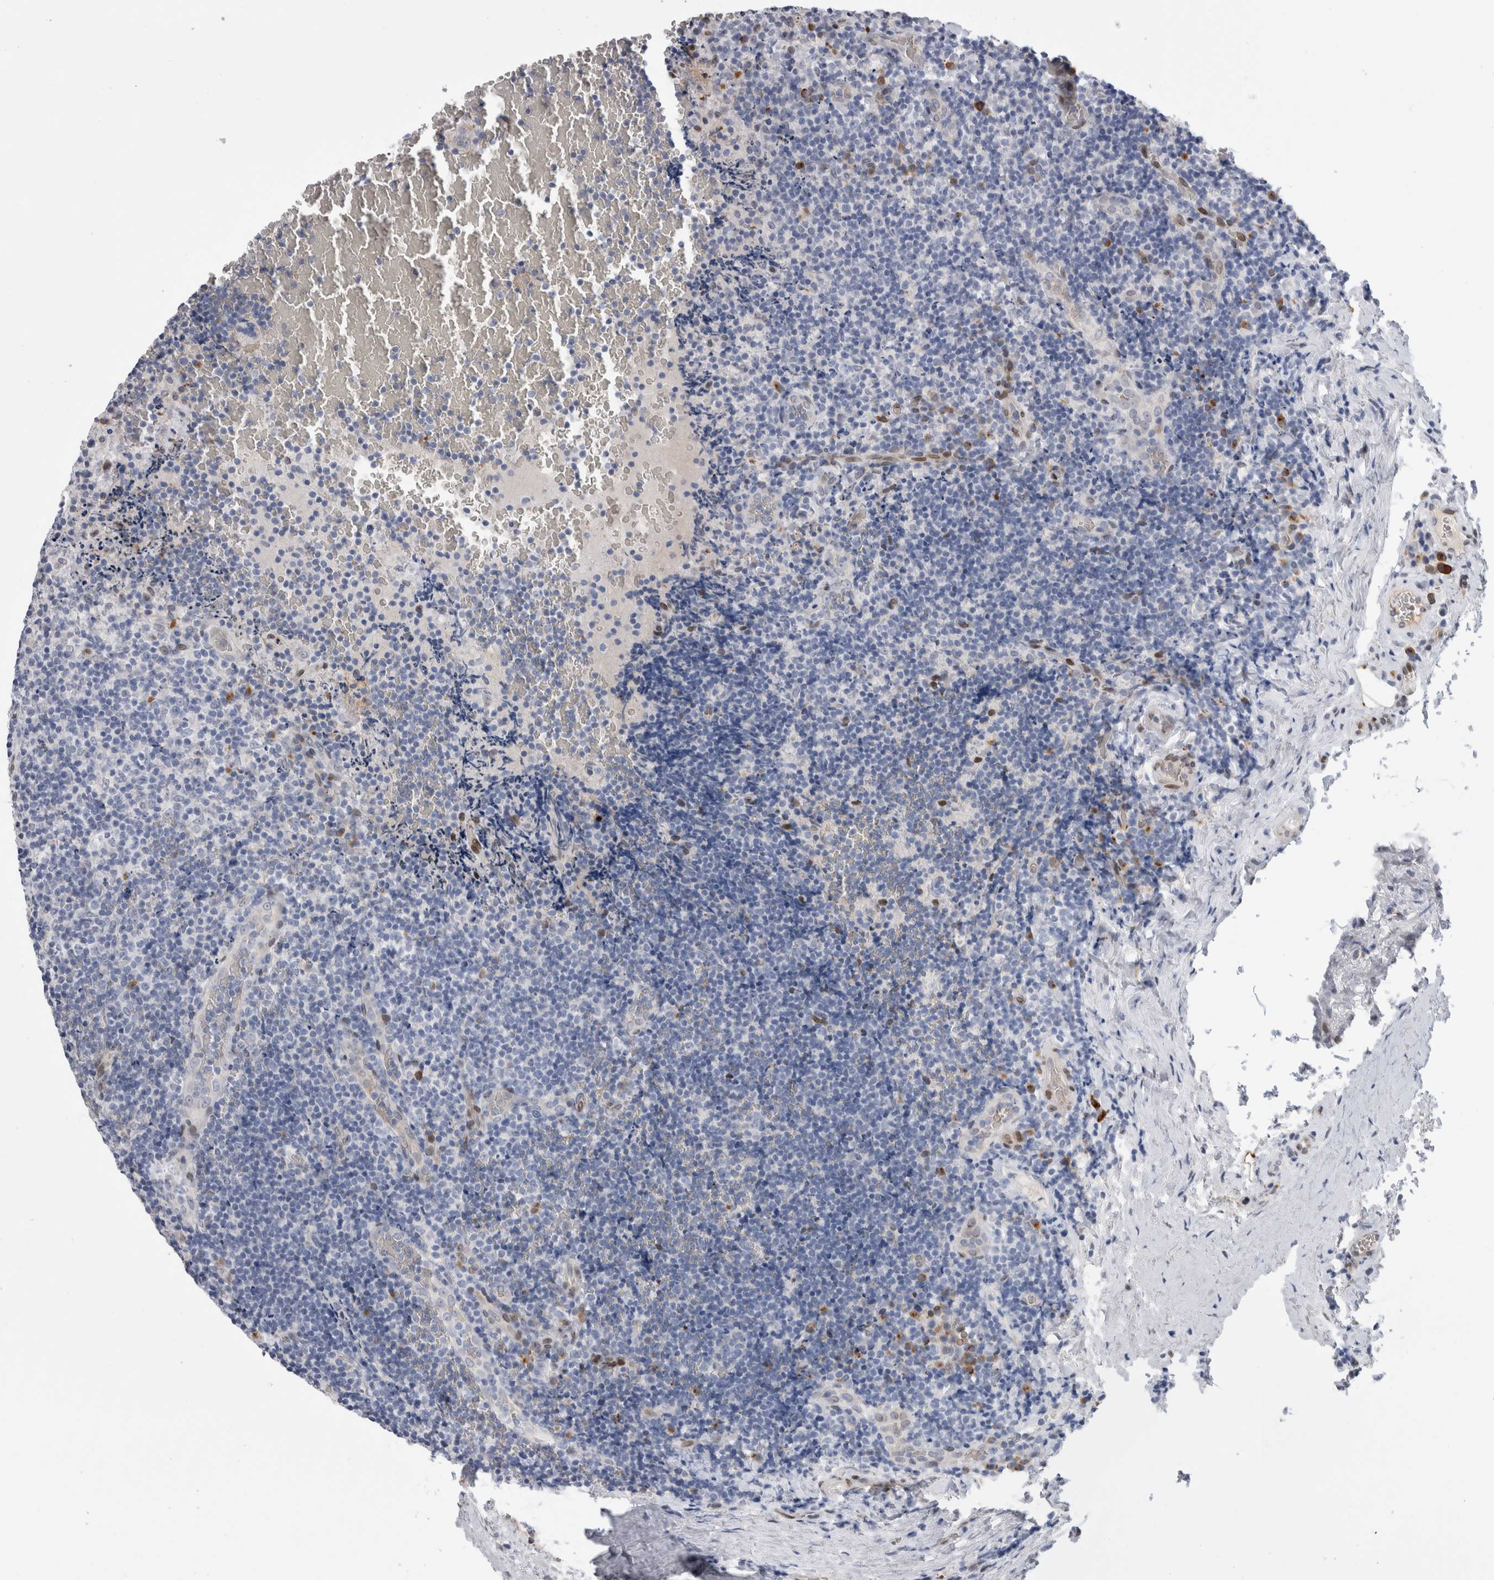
{"staining": {"intensity": "negative", "quantity": "none", "location": "none"}, "tissue": "lymphoma", "cell_type": "Tumor cells", "image_type": "cancer", "snomed": [{"axis": "morphology", "description": "Malignant lymphoma, non-Hodgkin's type, High grade"}, {"axis": "topography", "description": "Tonsil"}], "caption": "Immunohistochemical staining of high-grade malignant lymphoma, non-Hodgkin's type exhibits no significant staining in tumor cells. The staining is performed using DAB brown chromogen with nuclei counter-stained in using hematoxylin.", "gene": "DMTN", "patient": {"sex": "female", "age": 36}}